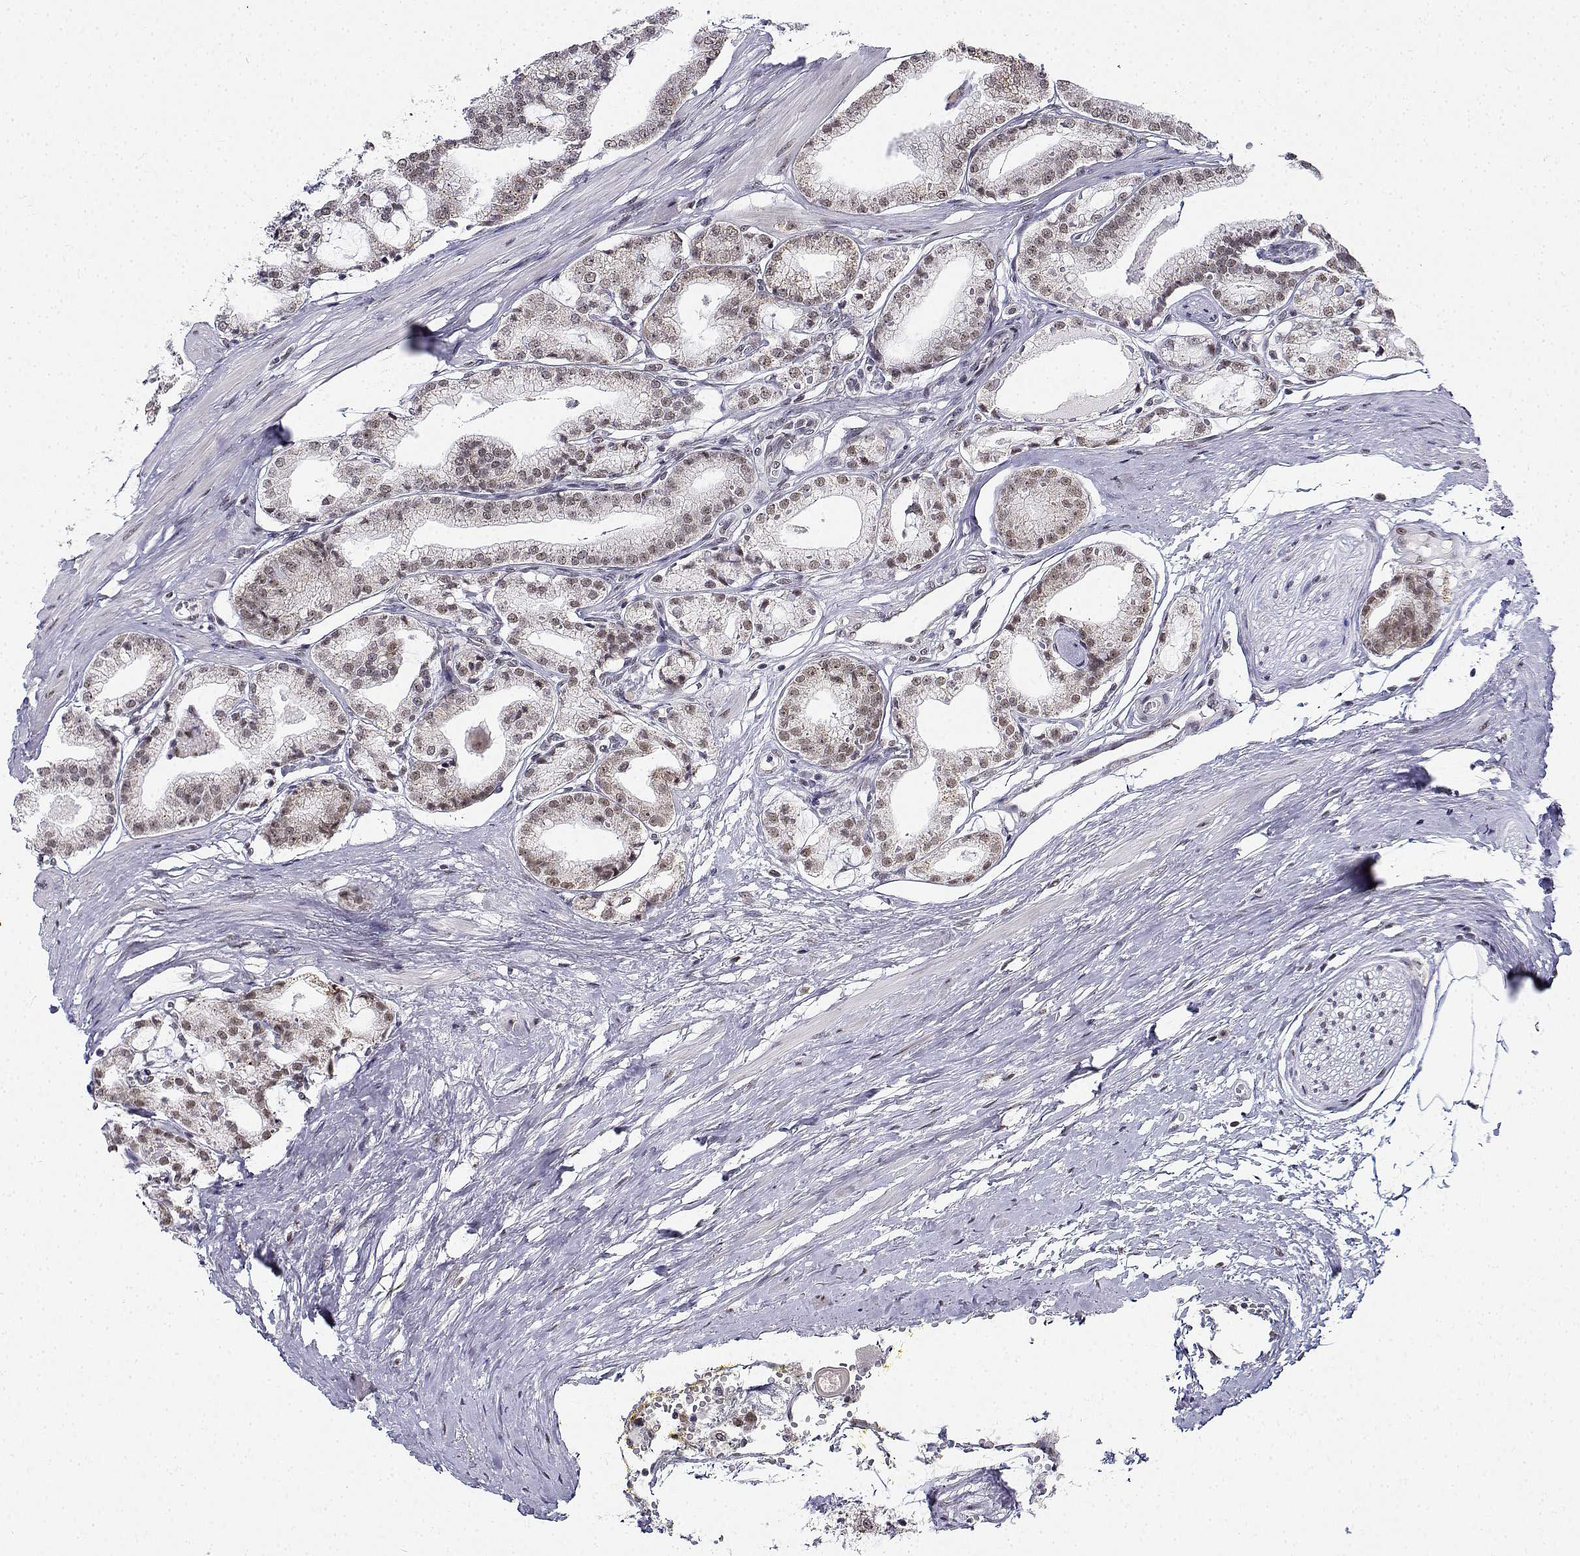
{"staining": {"intensity": "weak", "quantity": "25%-75%", "location": "nuclear"}, "tissue": "prostate cancer", "cell_type": "Tumor cells", "image_type": "cancer", "snomed": [{"axis": "morphology", "description": "Adenocarcinoma, High grade"}, {"axis": "topography", "description": "Prostate"}], "caption": "IHC of high-grade adenocarcinoma (prostate) demonstrates low levels of weak nuclear staining in approximately 25%-75% of tumor cells.", "gene": "BCAS2", "patient": {"sex": "male", "age": 71}}